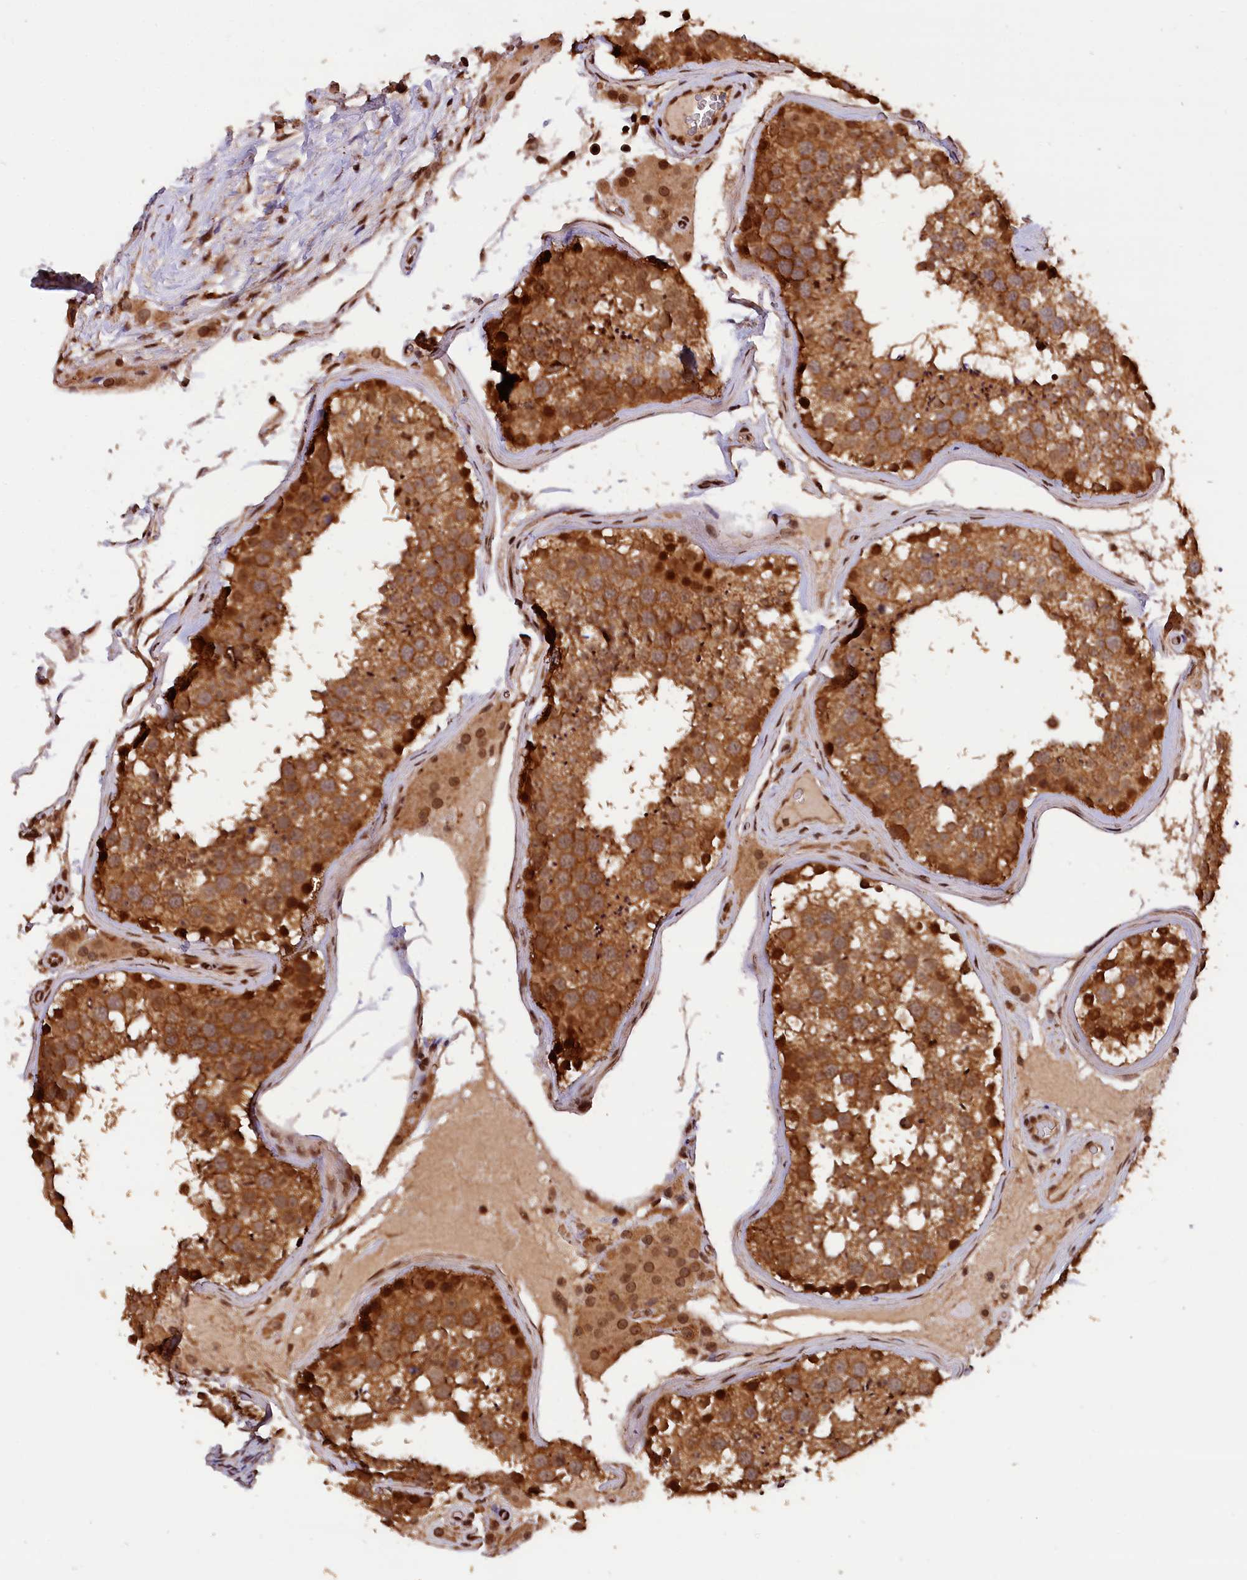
{"staining": {"intensity": "strong", "quantity": ">75%", "location": "cytoplasmic/membranous,nuclear"}, "tissue": "testis", "cell_type": "Cells in seminiferous ducts", "image_type": "normal", "snomed": [{"axis": "morphology", "description": "Normal tissue, NOS"}, {"axis": "topography", "description": "Testis"}], "caption": "A high amount of strong cytoplasmic/membranous,nuclear expression is seen in approximately >75% of cells in seminiferous ducts in benign testis. (DAB = brown stain, brightfield microscopy at high magnification).", "gene": "IST1", "patient": {"sex": "male", "age": 46}}